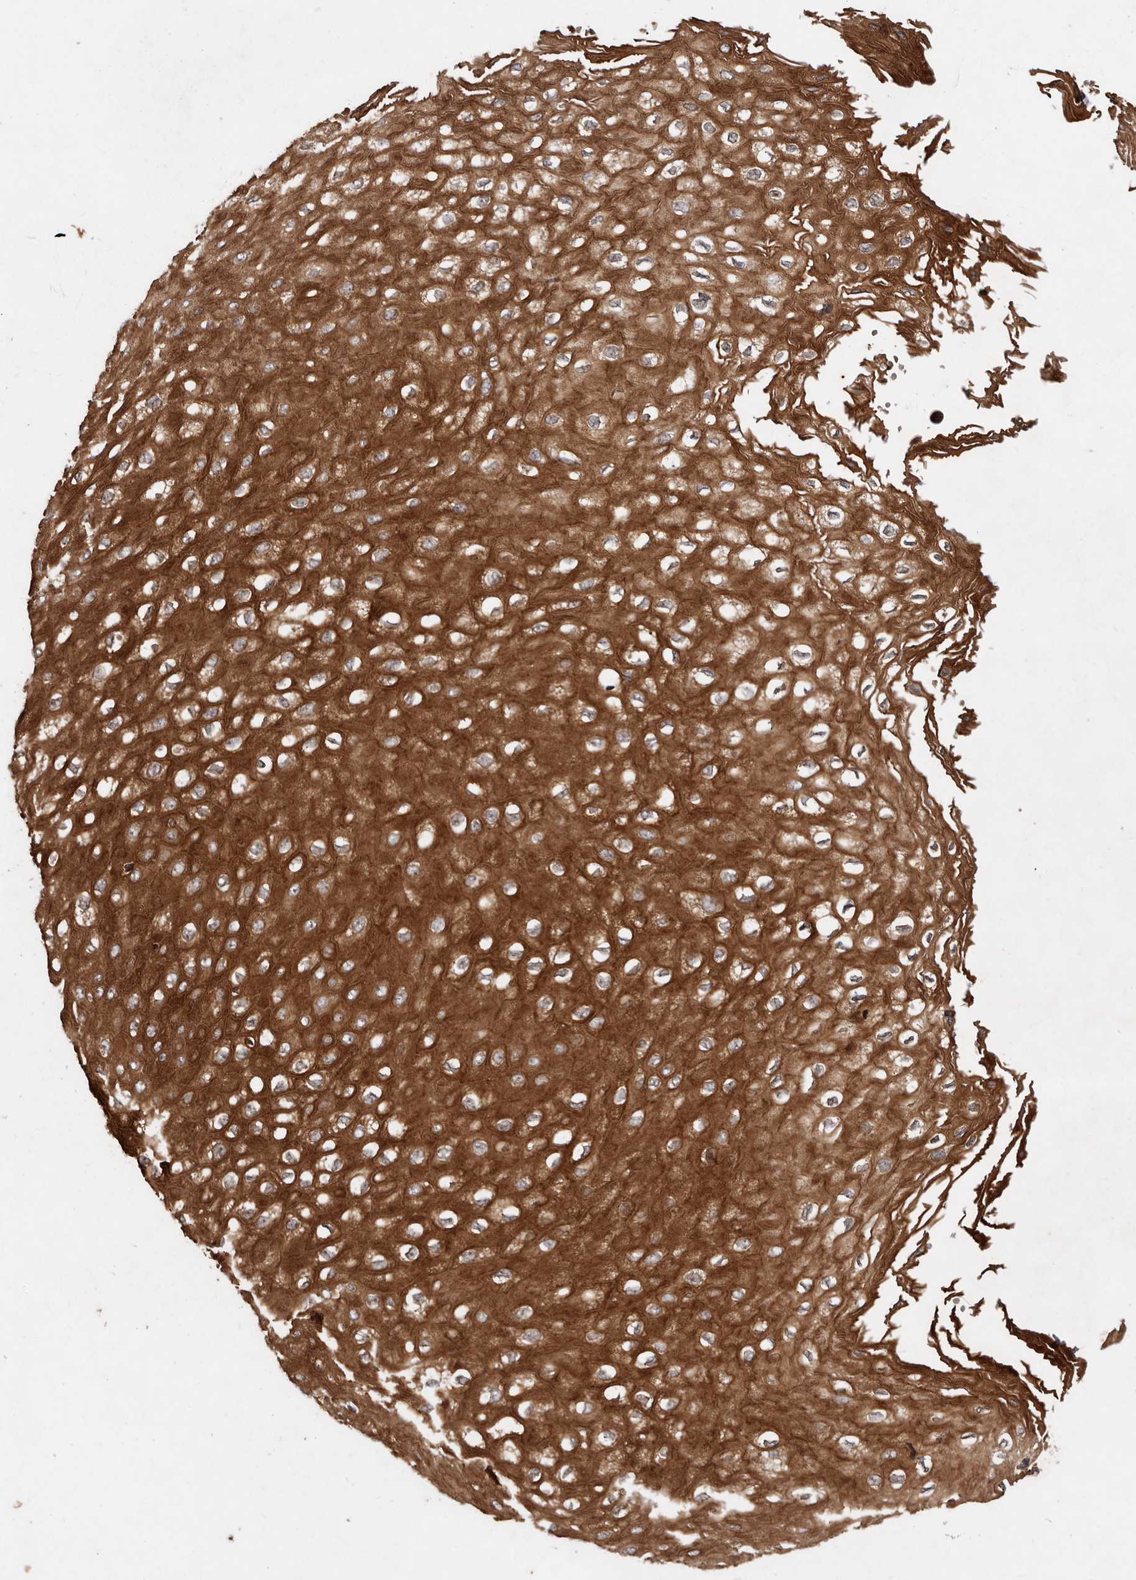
{"staining": {"intensity": "strong", "quantity": ">75%", "location": "cytoplasmic/membranous"}, "tissue": "esophagus", "cell_type": "Squamous epithelial cells", "image_type": "normal", "snomed": [{"axis": "morphology", "description": "Normal tissue, NOS"}, {"axis": "topography", "description": "Esophagus"}], "caption": "Immunohistochemistry image of unremarkable esophagus stained for a protein (brown), which shows high levels of strong cytoplasmic/membranous staining in approximately >75% of squamous epithelial cells.", "gene": "STK36", "patient": {"sex": "male", "age": 60}}